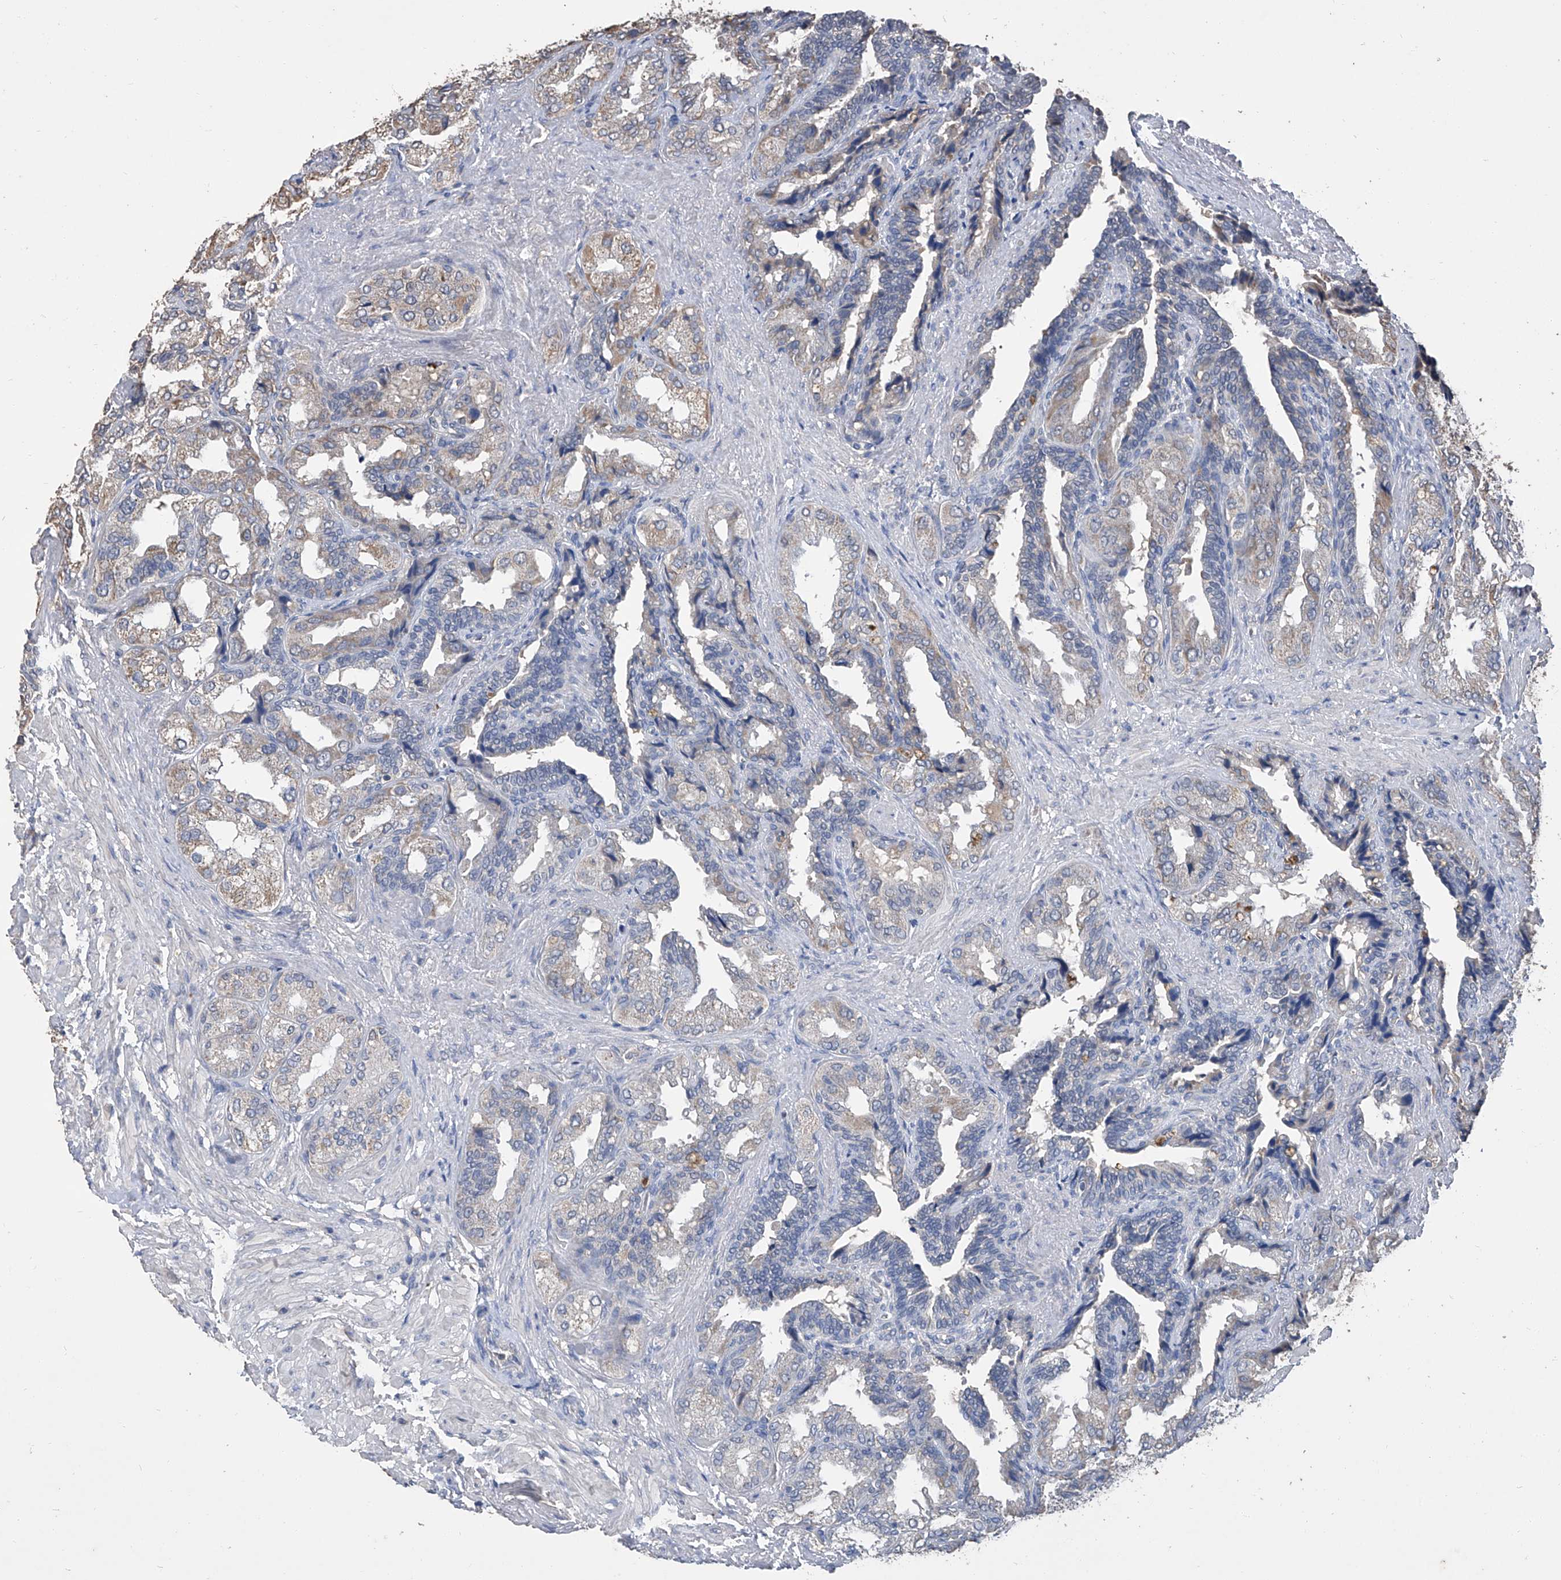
{"staining": {"intensity": "weak", "quantity": "25%-75%", "location": "cytoplasmic/membranous"}, "tissue": "seminal vesicle", "cell_type": "Glandular cells", "image_type": "normal", "snomed": [{"axis": "morphology", "description": "Normal tissue, NOS"}, {"axis": "topography", "description": "Seminal veicle"}, {"axis": "topography", "description": "Peripheral nerve tissue"}], "caption": "The image exhibits a brown stain indicating the presence of a protein in the cytoplasmic/membranous of glandular cells in seminal vesicle. Using DAB (brown) and hematoxylin (blue) stains, captured at high magnification using brightfield microscopy.", "gene": "GPT", "patient": {"sex": "male", "age": 63}}